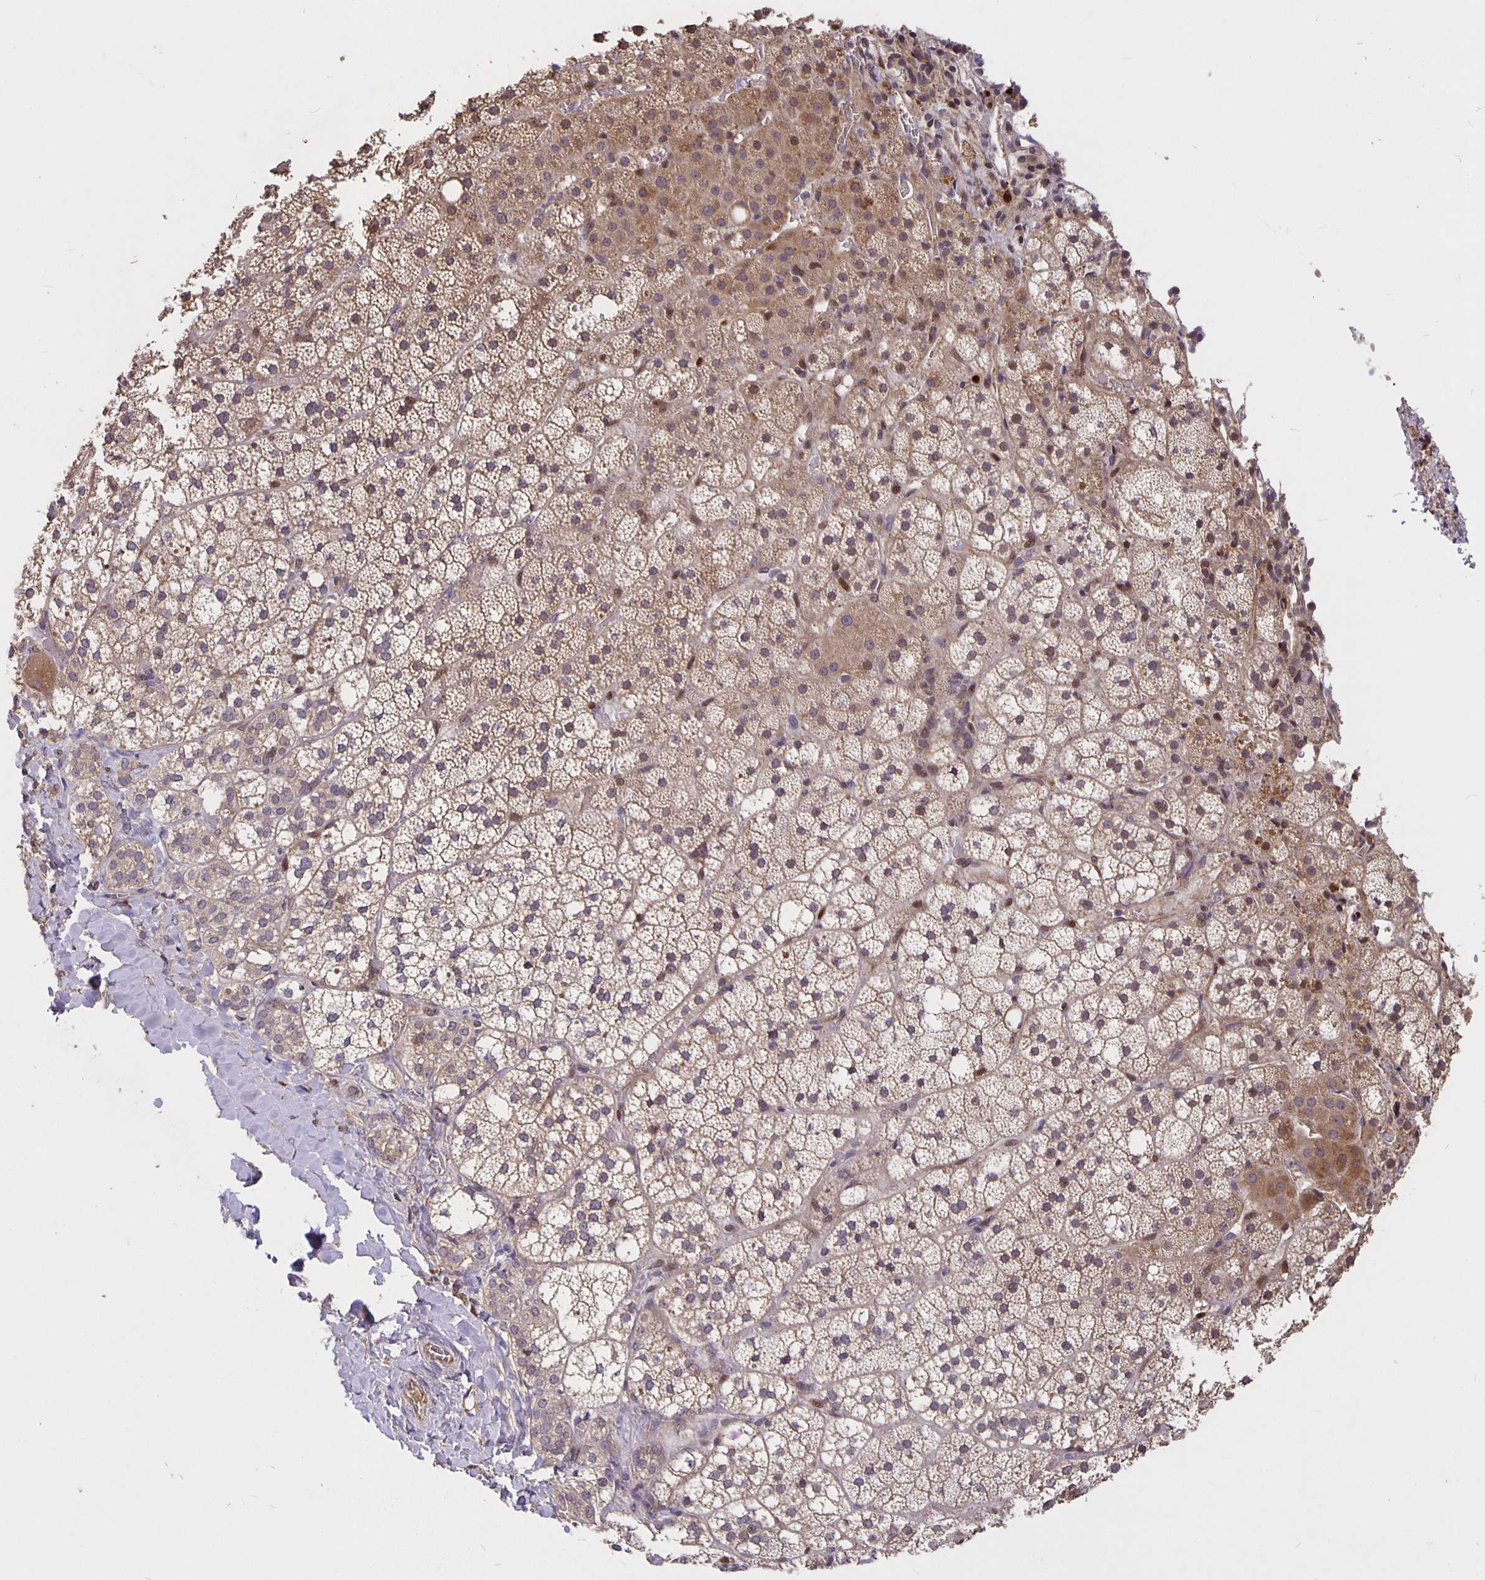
{"staining": {"intensity": "weak", "quantity": "25%-75%", "location": "cytoplasmic/membranous"}, "tissue": "adrenal gland", "cell_type": "Glandular cells", "image_type": "normal", "snomed": [{"axis": "morphology", "description": "Normal tissue, NOS"}, {"axis": "topography", "description": "Adrenal gland"}], "caption": "Protein expression analysis of unremarkable human adrenal gland reveals weak cytoplasmic/membranous expression in approximately 25%-75% of glandular cells.", "gene": "NOG", "patient": {"sex": "male", "age": 53}}